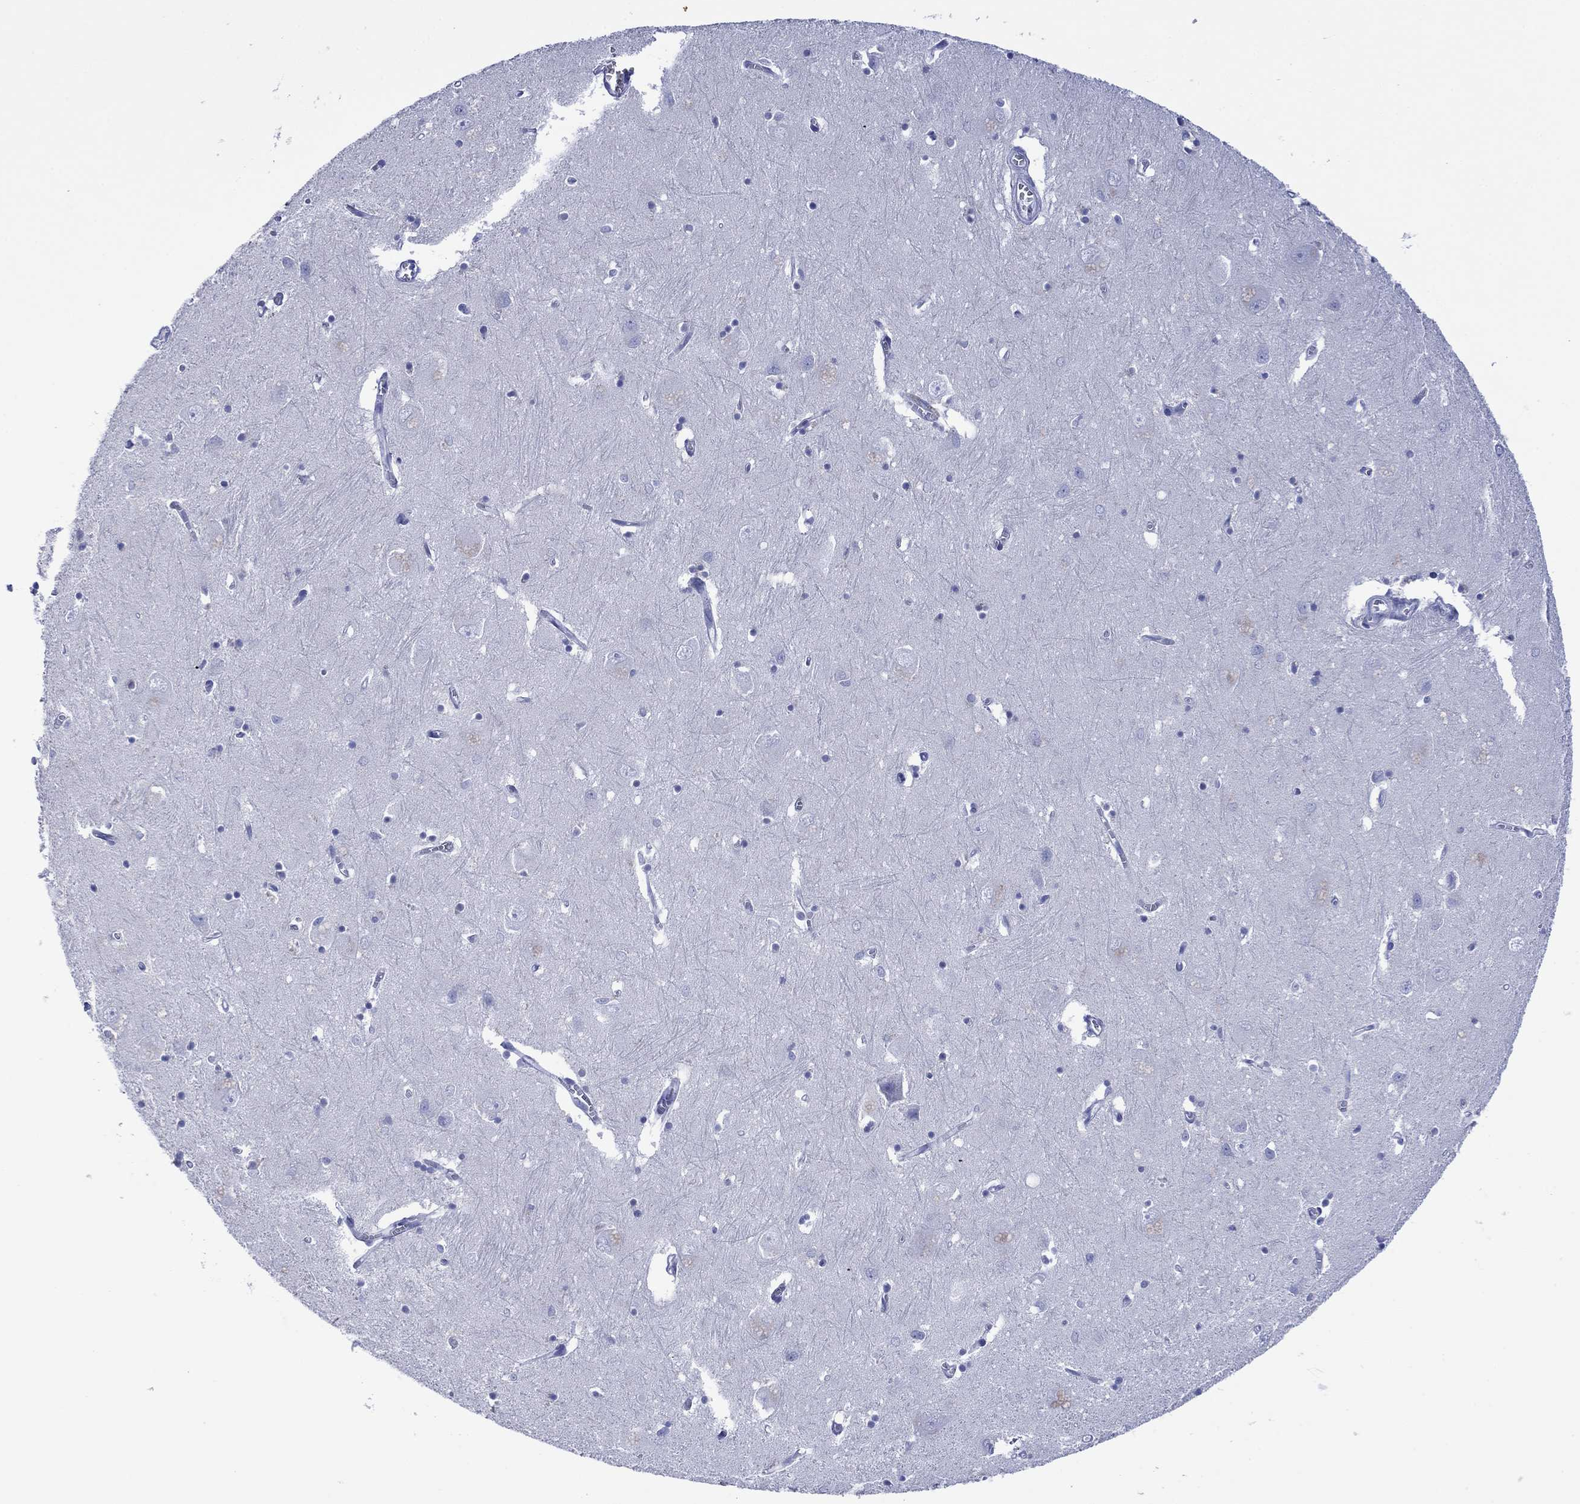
{"staining": {"intensity": "negative", "quantity": "none", "location": "none"}, "tissue": "caudate", "cell_type": "Glial cells", "image_type": "normal", "snomed": [{"axis": "morphology", "description": "Normal tissue, NOS"}, {"axis": "topography", "description": "Lateral ventricle wall"}], "caption": "DAB immunohistochemical staining of normal caudate demonstrates no significant staining in glial cells. (Stains: DAB immunohistochemistry with hematoxylin counter stain, Microscopy: brightfield microscopy at high magnification).", "gene": "MLANA", "patient": {"sex": "male", "age": 54}}